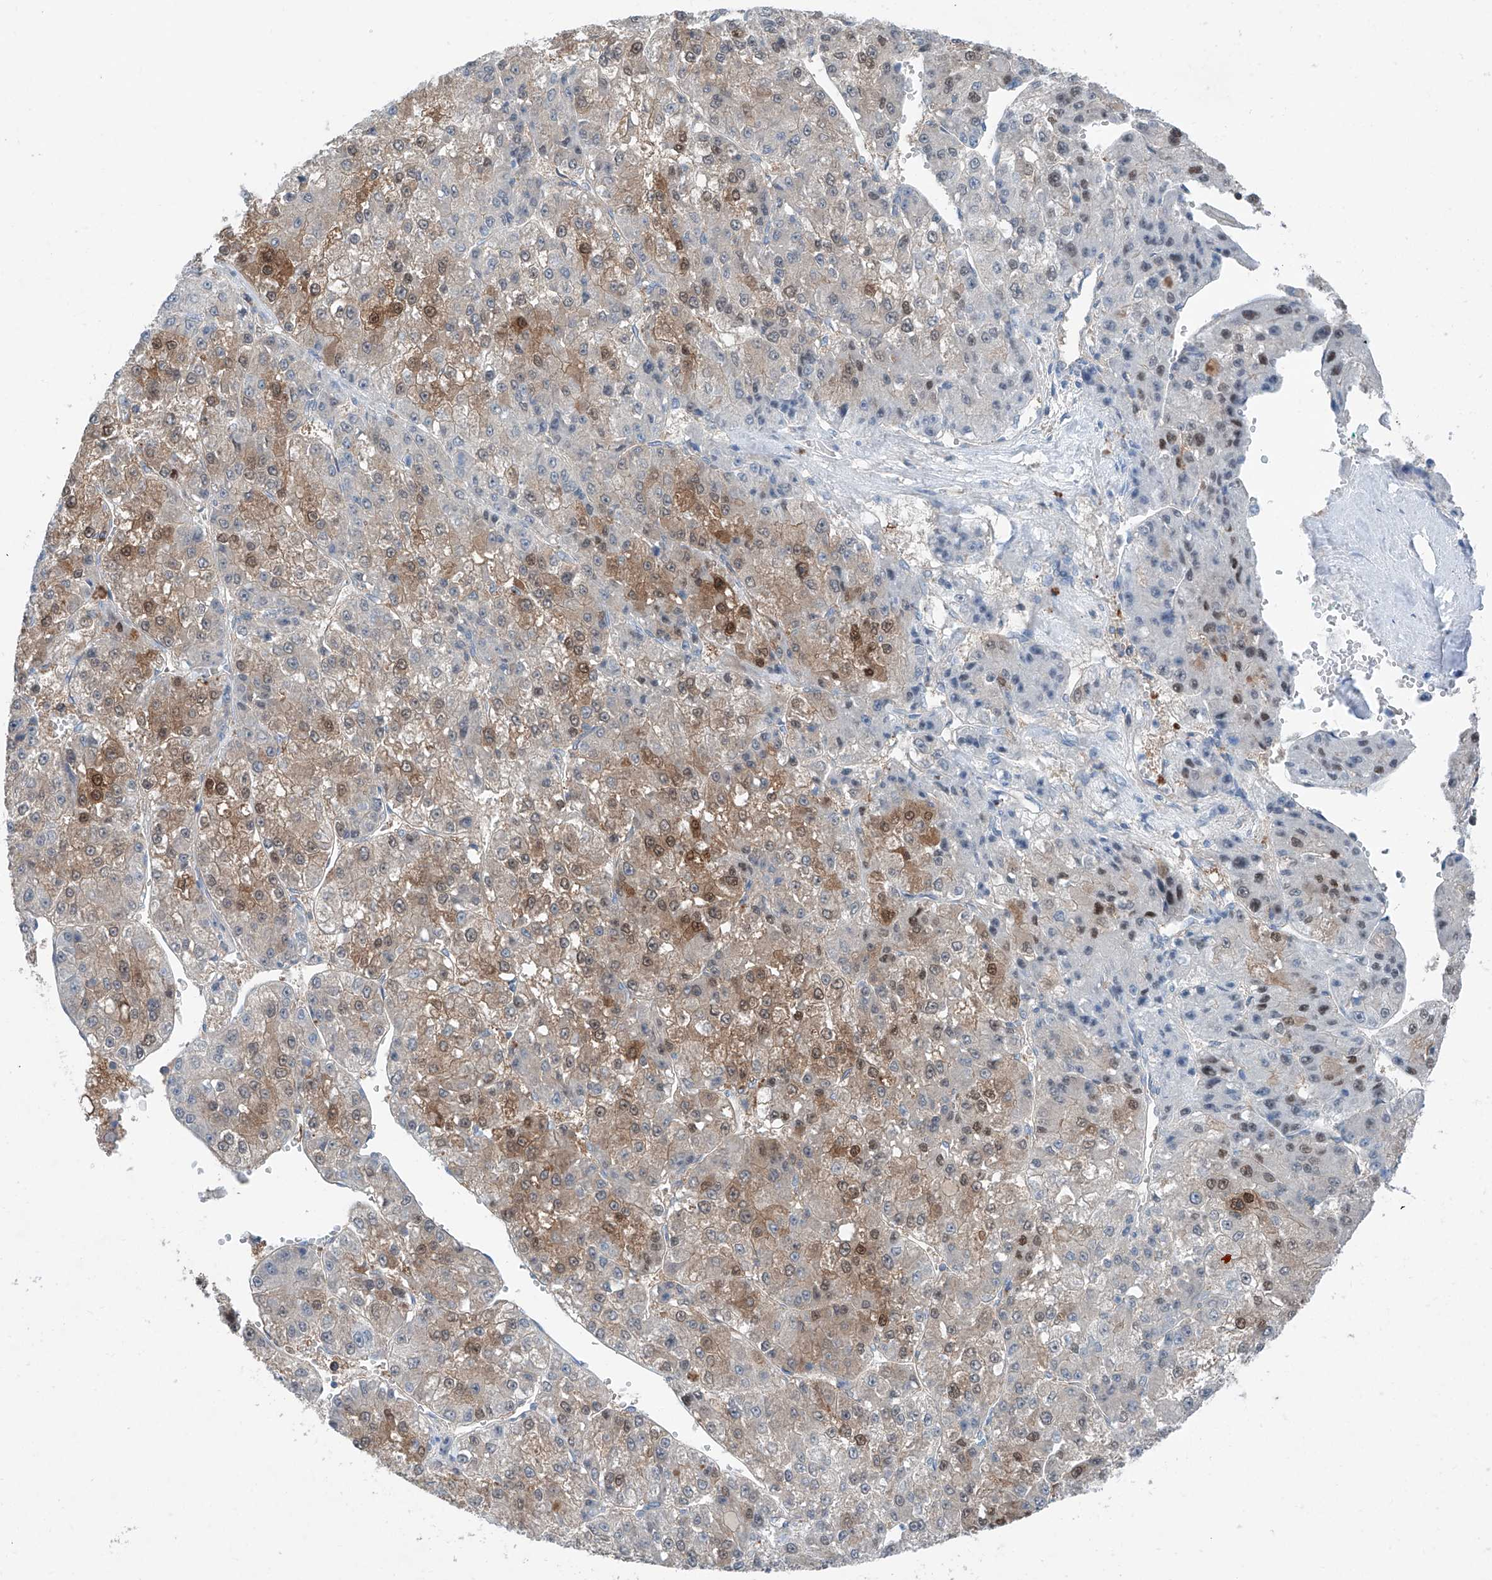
{"staining": {"intensity": "moderate", "quantity": "<25%", "location": "cytoplasmic/membranous,nuclear"}, "tissue": "liver cancer", "cell_type": "Tumor cells", "image_type": "cancer", "snomed": [{"axis": "morphology", "description": "Carcinoma, Hepatocellular, NOS"}, {"axis": "topography", "description": "Liver"}], "caption": "Immunohistochemistry (IHC) (DAB) staining of liver cancer reveals moderate cytoplasmic/membranous and nuclear protein expression in about <25% of tumor cells.", "gene": "ANKRD34A", "patient": {"sex": "female", "age": 73}}